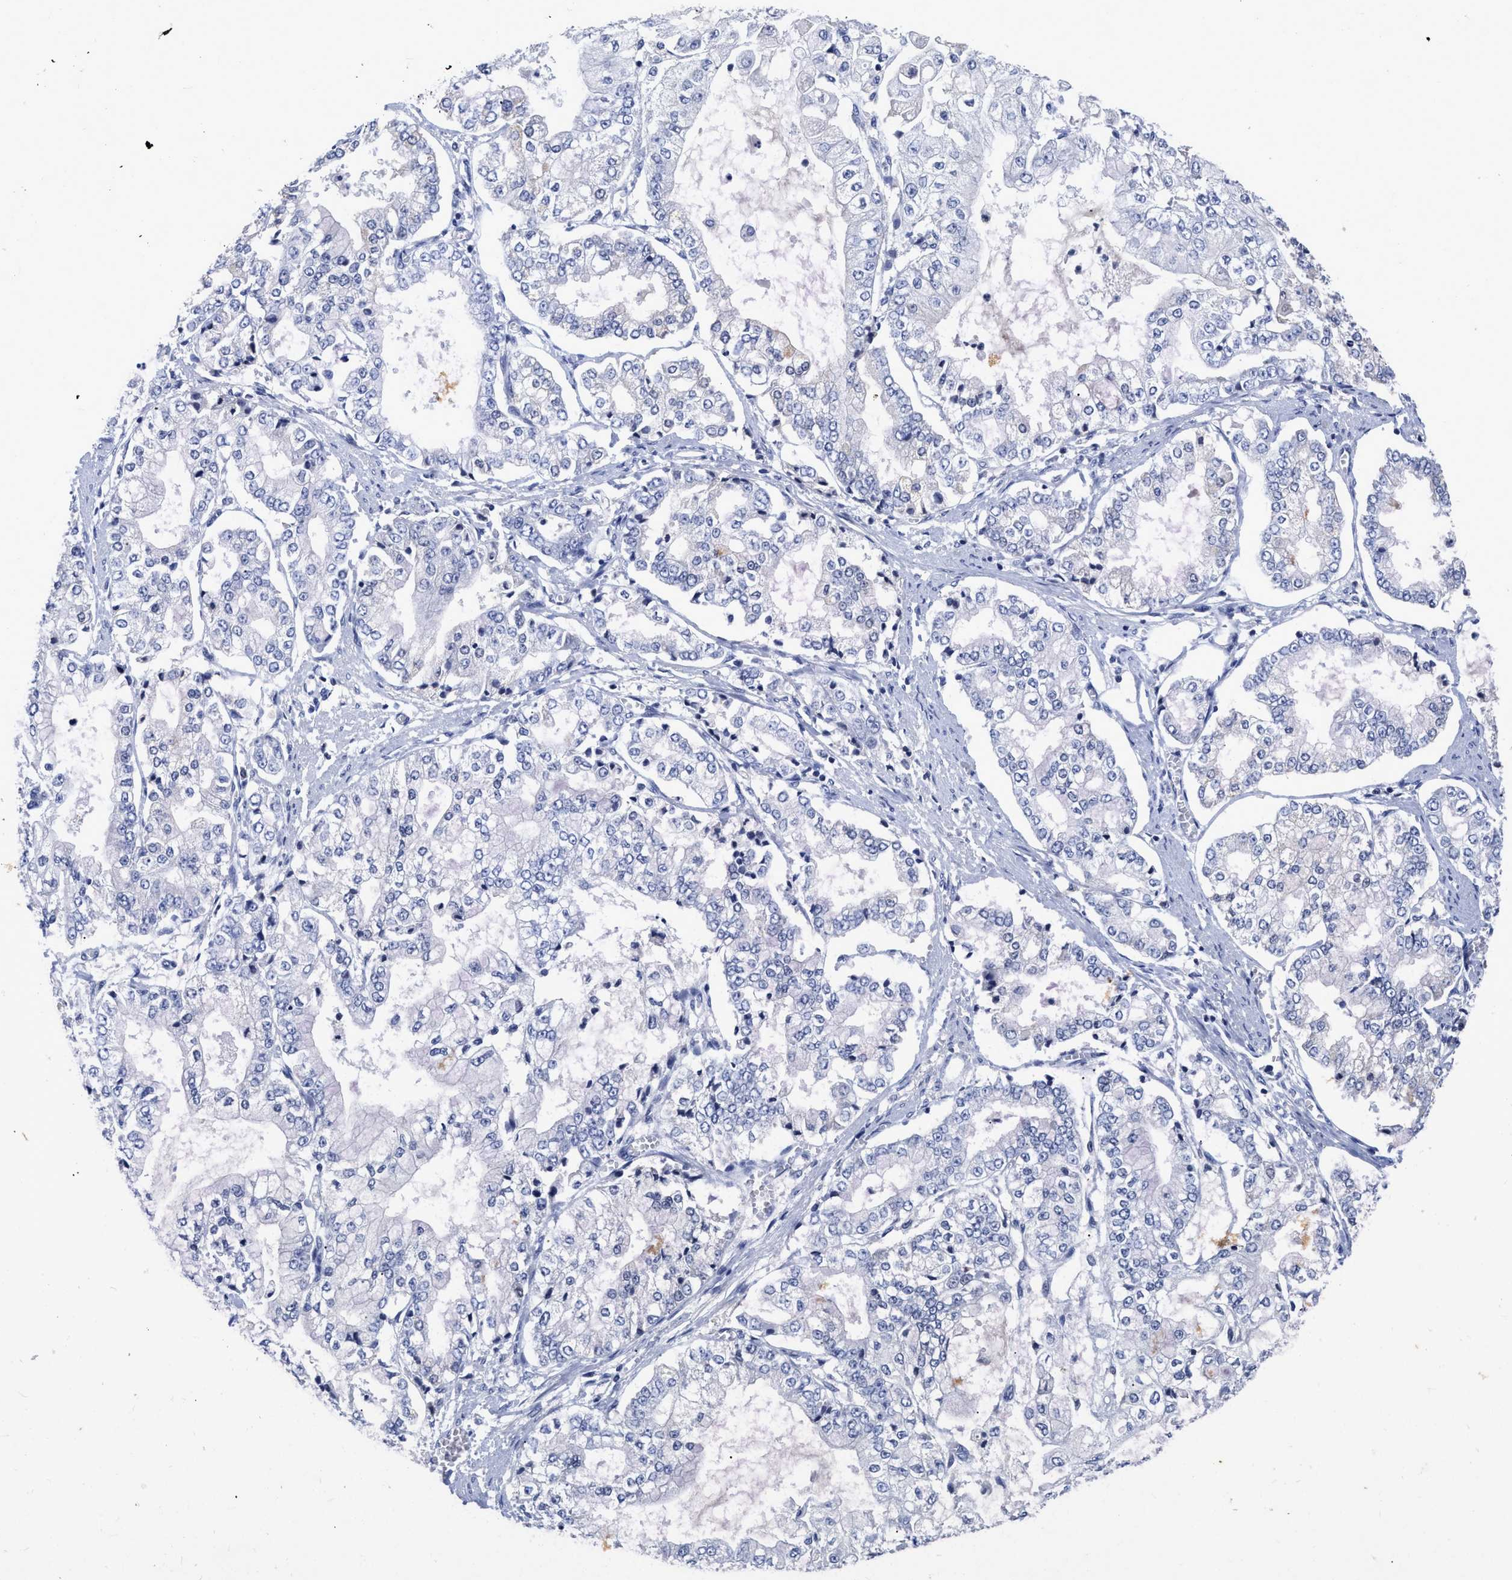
{"staining": {"intensity": "negative", "quantity": "none", "location": "none"}, "tissue": "stomach cancer", "cell_type": "Tumor cells", "image_type": "cancer", "snomed": [{"axis": "morphology", "description": "Adenocarcinoma, NOS"}, {"axis": "topography", "description": "Stomach"}], "caption": "Tumor cells are negative for protein expression in human stomach cancer.", "gene": "FBLN2", "patient": {"sex": "male", "age": 76}}